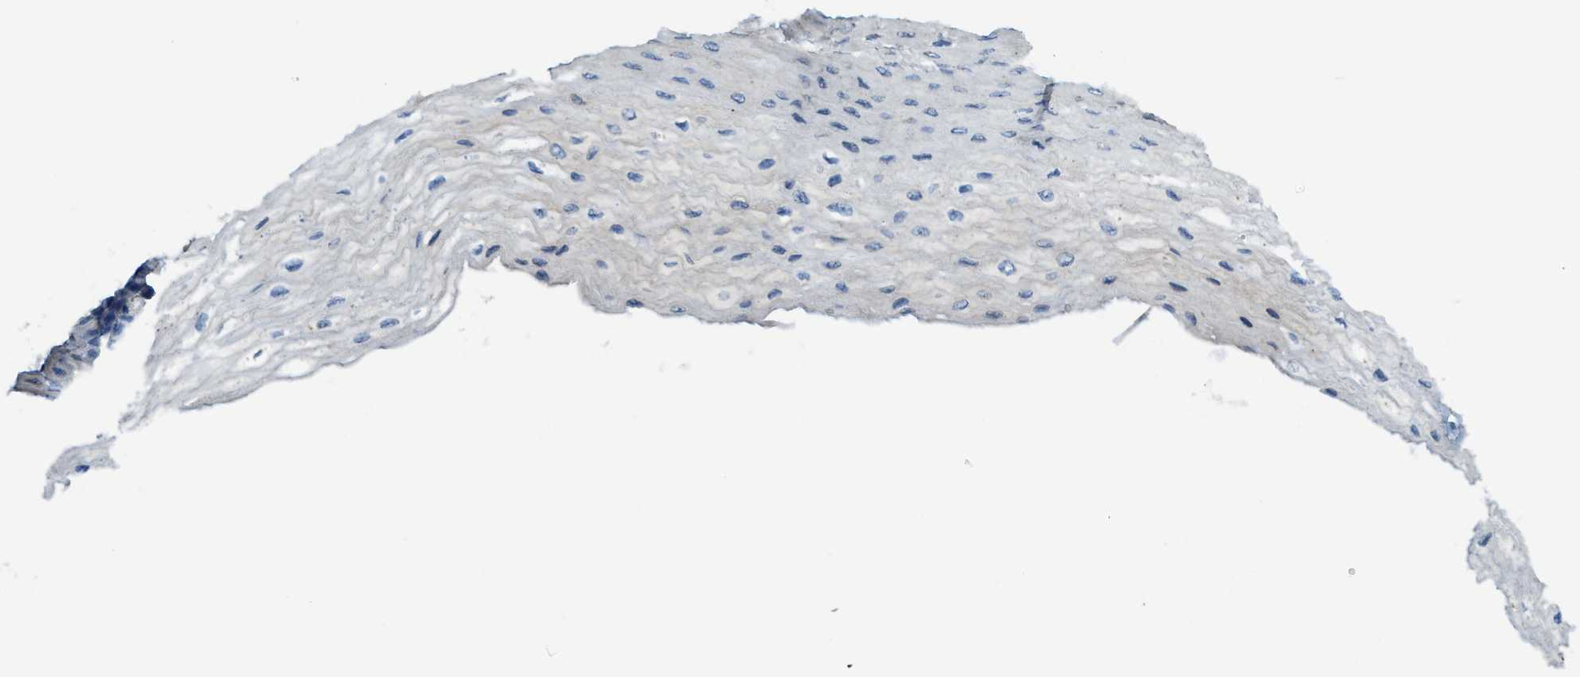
{"staining": {"intensity": "moderate", "quantity": "<25%", "location": "cytoplasmic/membranous"}, "tissue": "esophagus", "cell_type": "Squamous epithelial cells", "image_type": "normal", "snomed": [{"axis": "morphology", "description": "Normal tissue, NOS"}, {"axis": "topography", "description": "Esophagus"}], "caption": "Immunohistochemical staining of benign human esophagus exhibits moderate cytoplasmic/membranous protein staining in about <25% of squamous epithelial cells.", "gene": "SCARB2", "patient": {"sex": "female", "age": 72}}